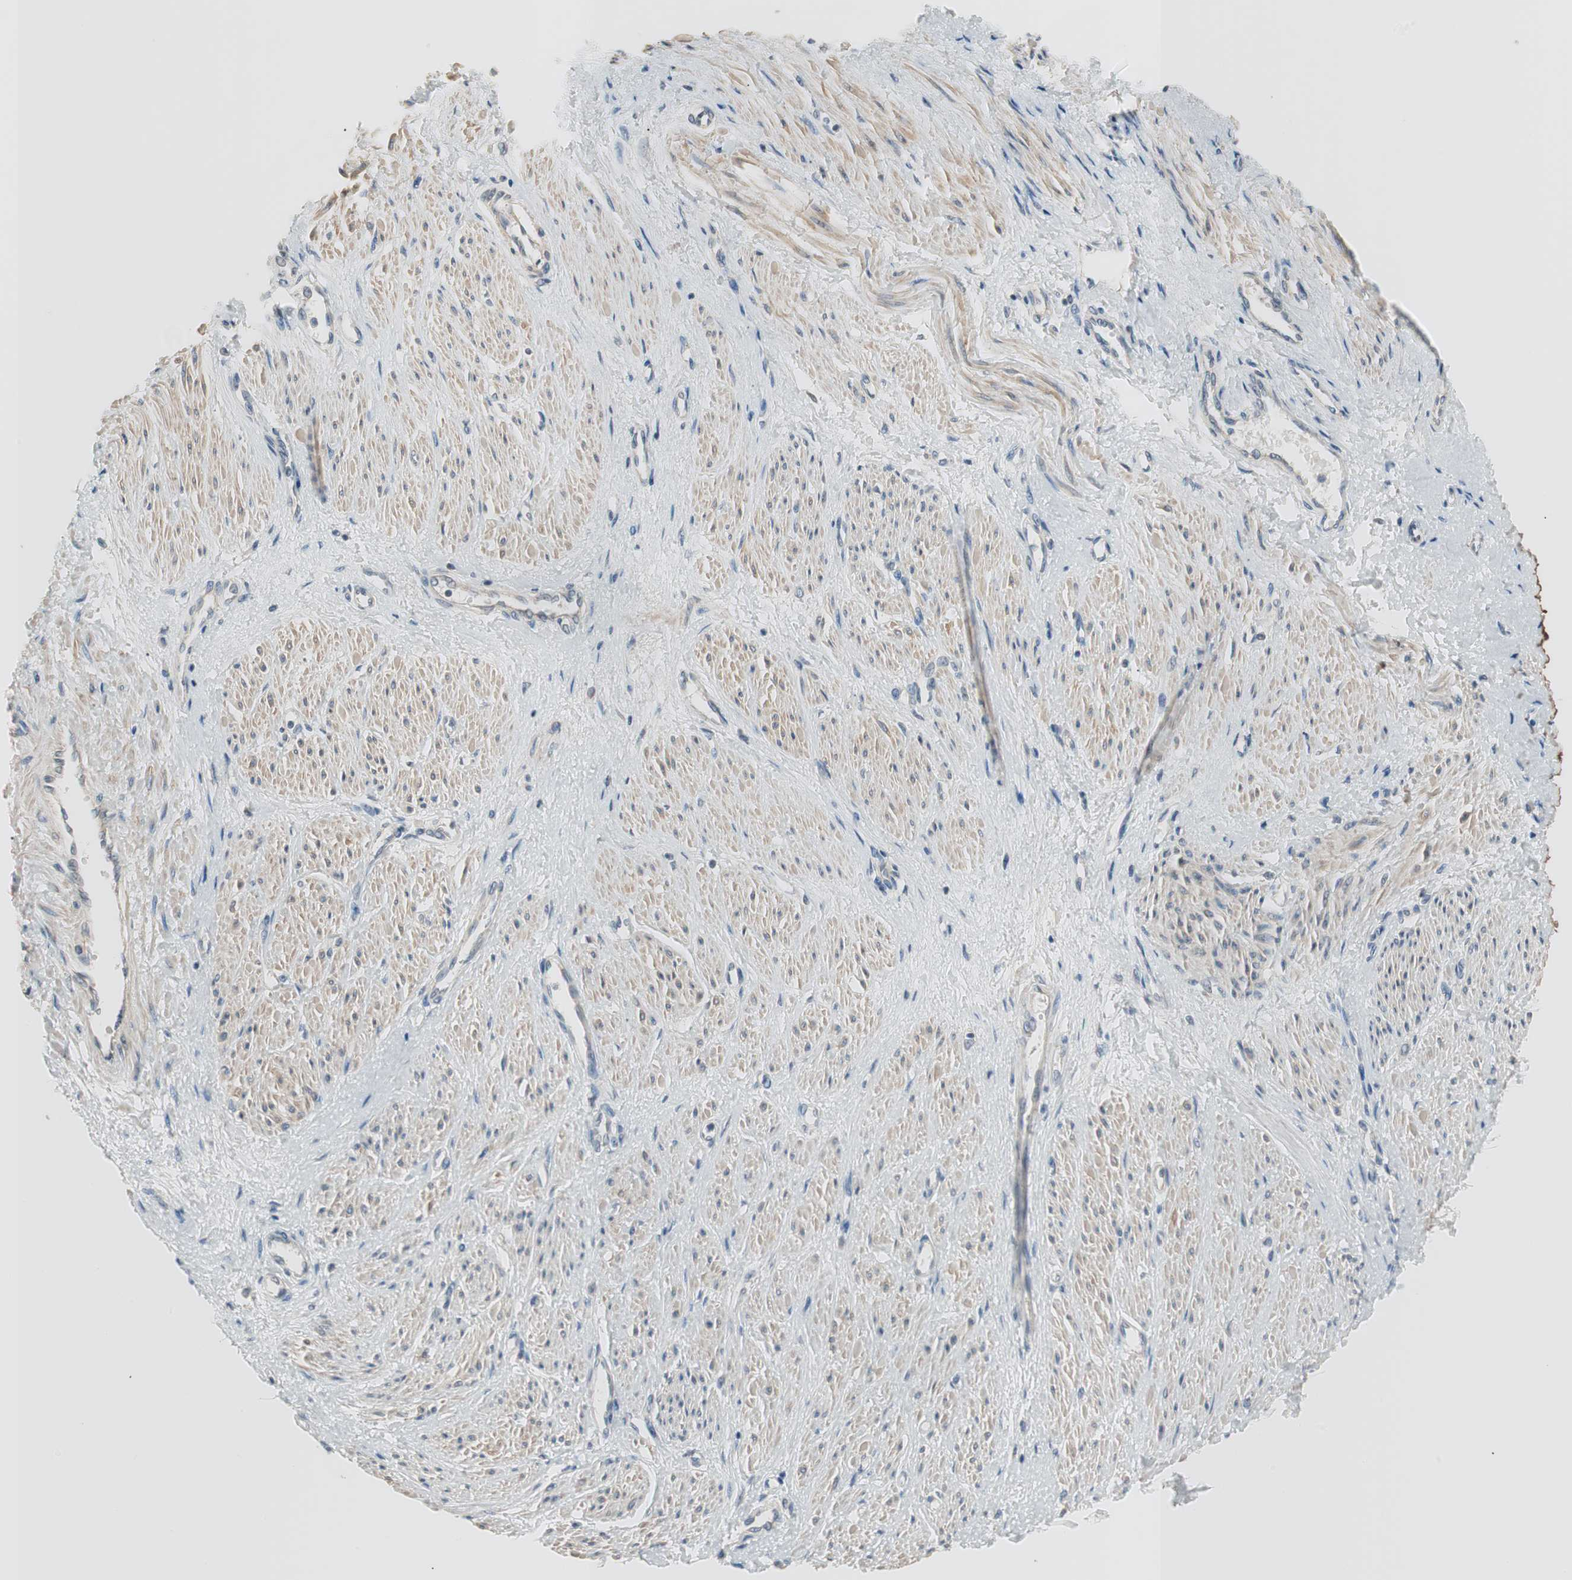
{"staining": {"intensity": "weak", "quantity": ">75%", "location": "cytoplasmic/membranous"}, "tissue": "smooth muscle", "cell_type": "Smooth muscle cells", "image_type": "normal", "snomed": [{"axis": "morphology", "description": "Normal tissue, NOS"}, {"axis": "topography", "description": "Smooth muscle"}, {"axis": "topography", "description": "Uterus"}], "caption": "About >75% of smooth muscle cells in normal human smooth muscle demonstrate weak cytoplasmic/membranous protein expression as visualized by brown immunohistochemical staining.", "gene": "FADS2", "patient": {"sex": "female", "age": 39}}